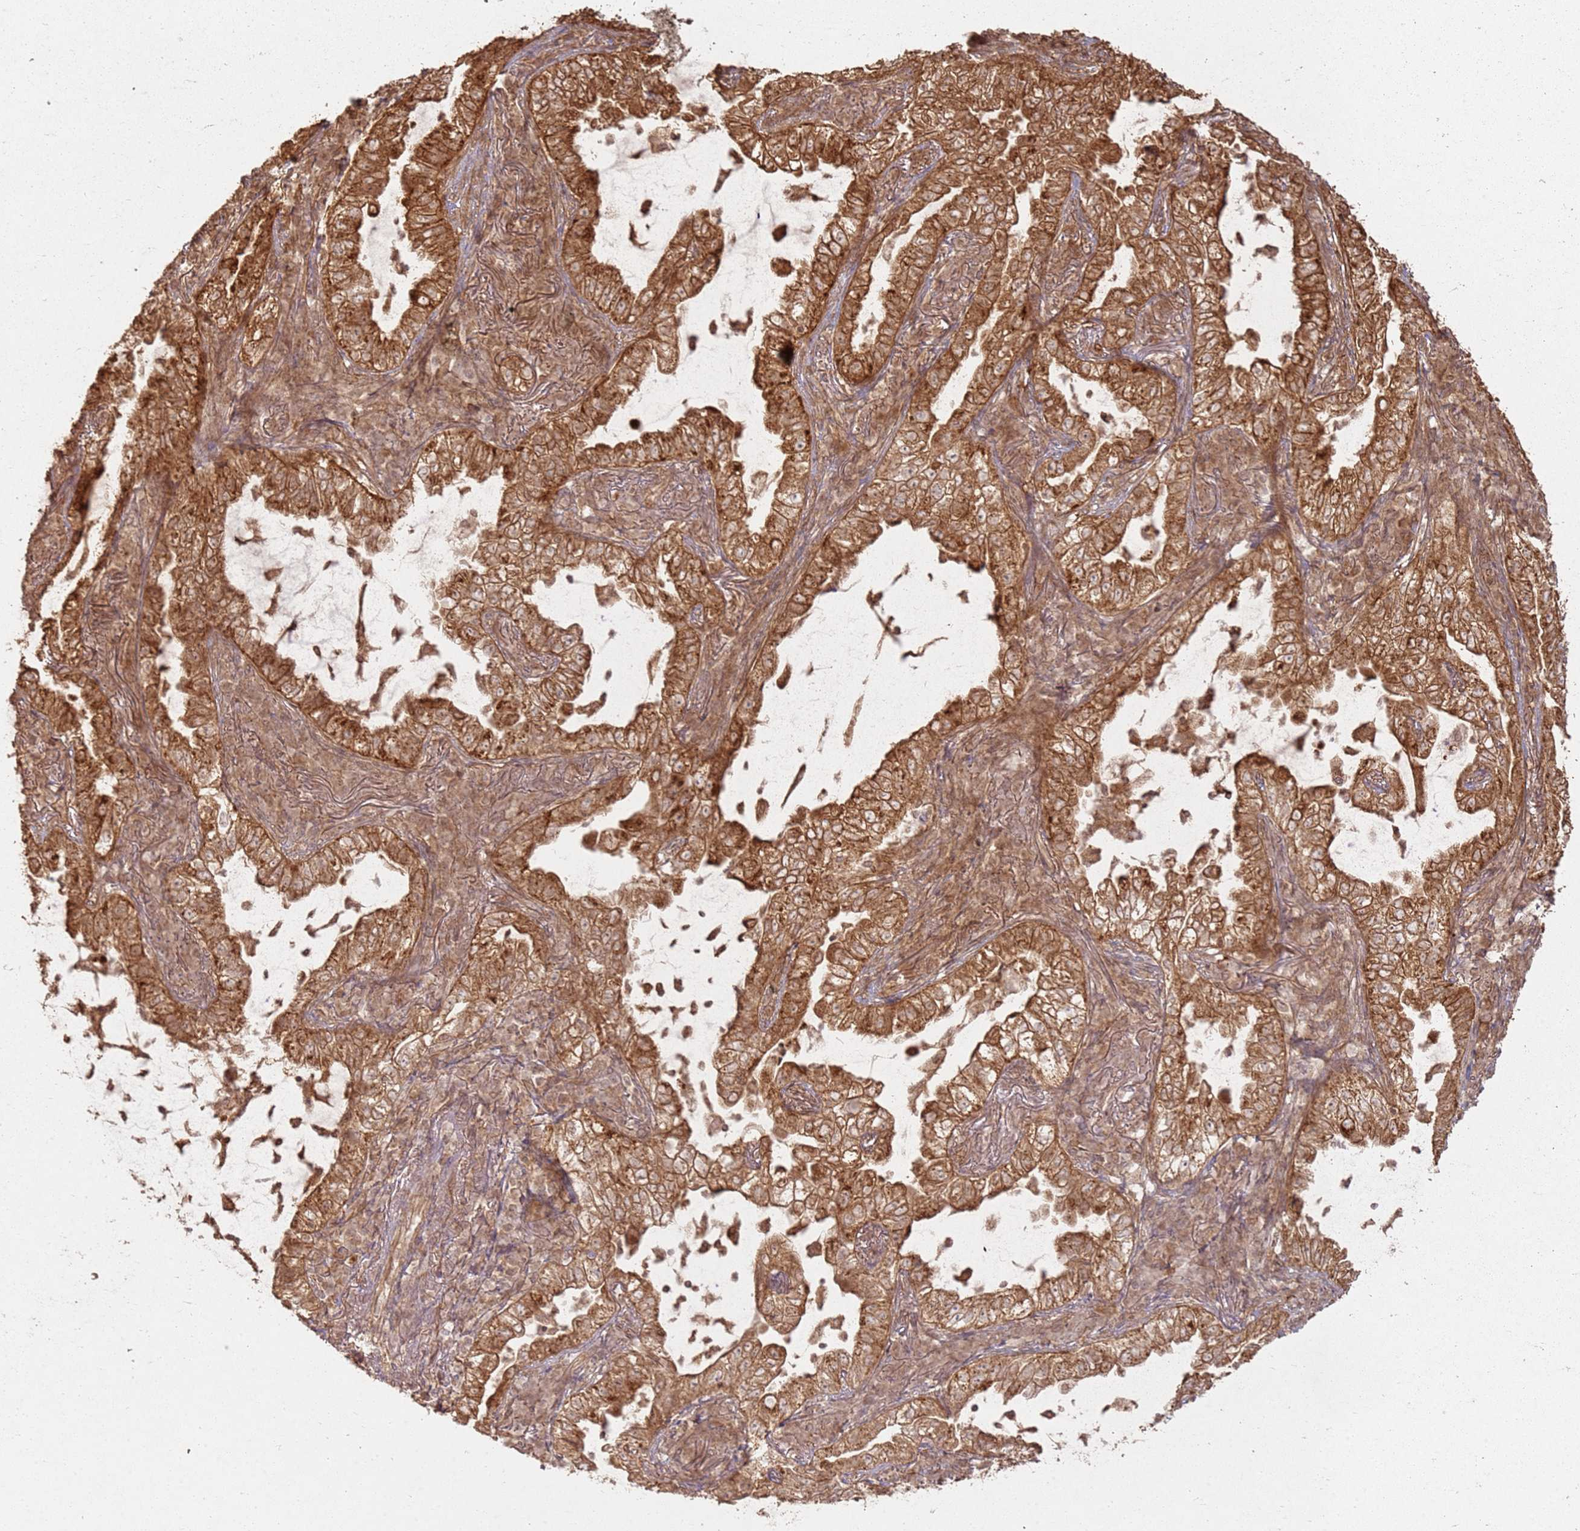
{"staining": {"intensity": "strong", "quantity": ">75%", "location": "cytoplasmic/membranous"}, "tissue": "lung cancer", "cell_type": "Tumor cells", "image_type": "cancer", "snomed": [{"axis": "morphology", "description": "Adenocarcinoma, NOS"}, {"axis": "topography", "description": "Lung"}], "caption": "The photomicrograph reveals immunohistochemical staining of lung adenocarcinoma. There is strong cytoplasmic/membranous positivity is present in about >75% of tumor cells.", "gene": "ZNF776", "patient": {"sex": "female", "age": 73}}